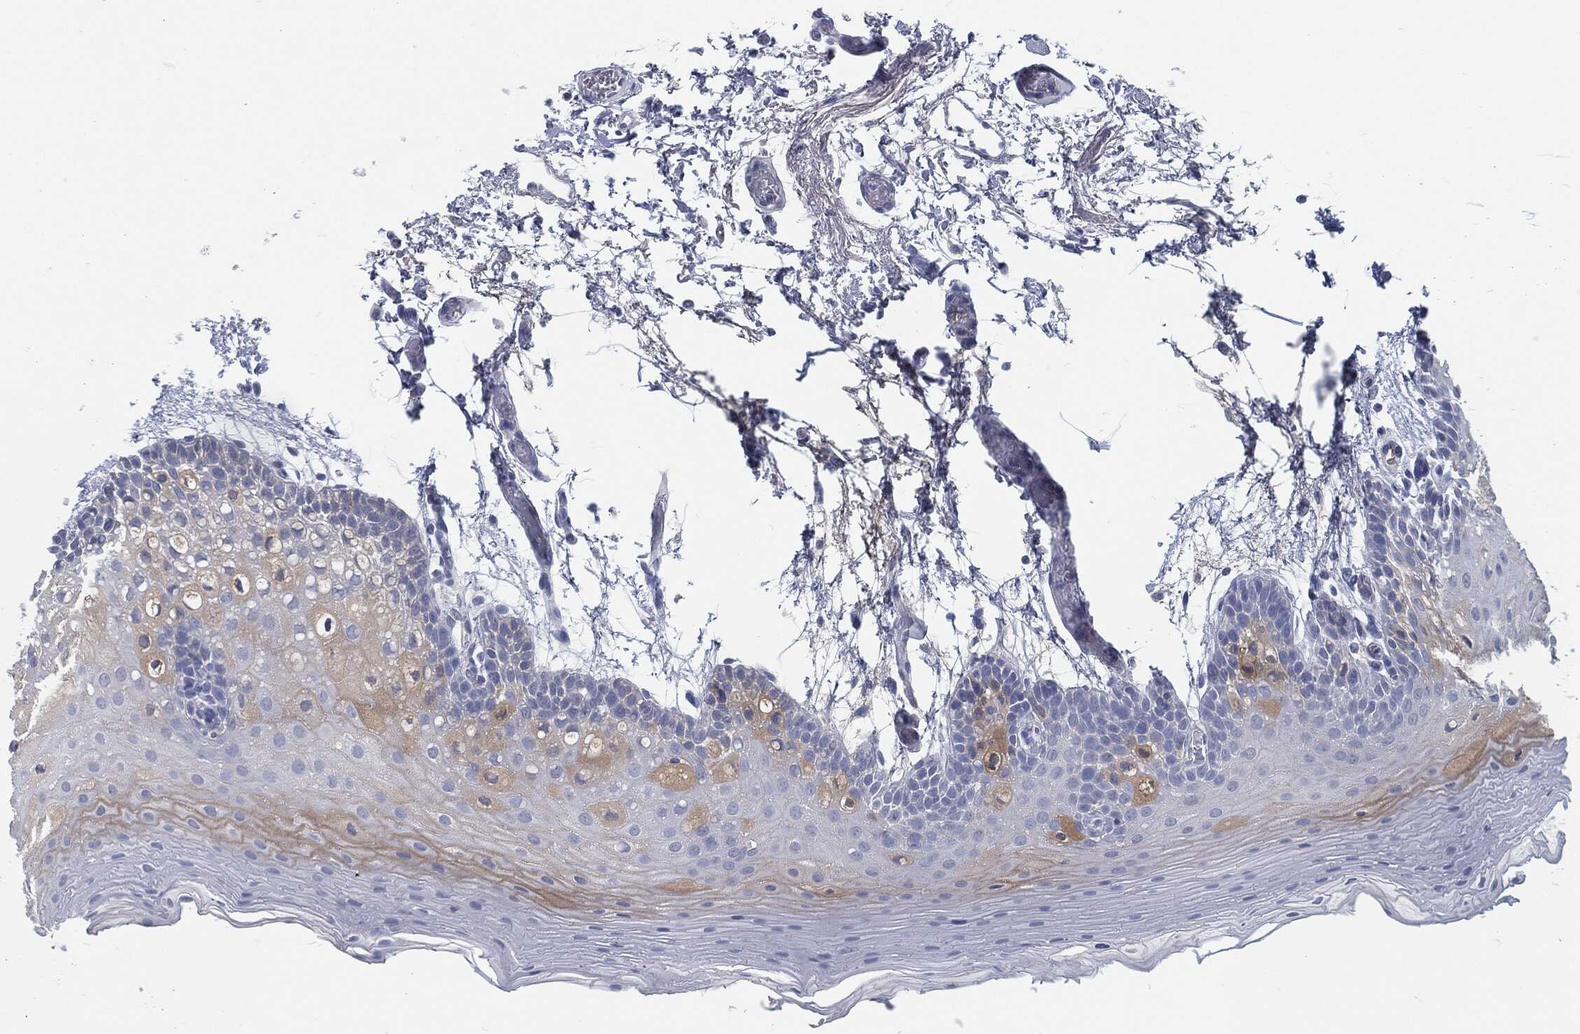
{"staining": {"intensity": "weak", "quantity": "<25%", "location": "cytoplasmic/membranous"}, "tissue": "oral mucosa", "cell_type": "Squamous epithelial cells", "image_type": "normal", "snomed": [{"axis": "morphology", "description": "Normal tissue, NOS"}, {"axis": "topography", "description": "Oral tissue"}], "caption": "Immunohistochemistry (IHC) image of unremarkable oral mucosa stained for a protein (brown), which demonstrates no staining in squamous epithelial cells.", "gene": "MST1", "patient": {"sex": "male", "age": 62}}